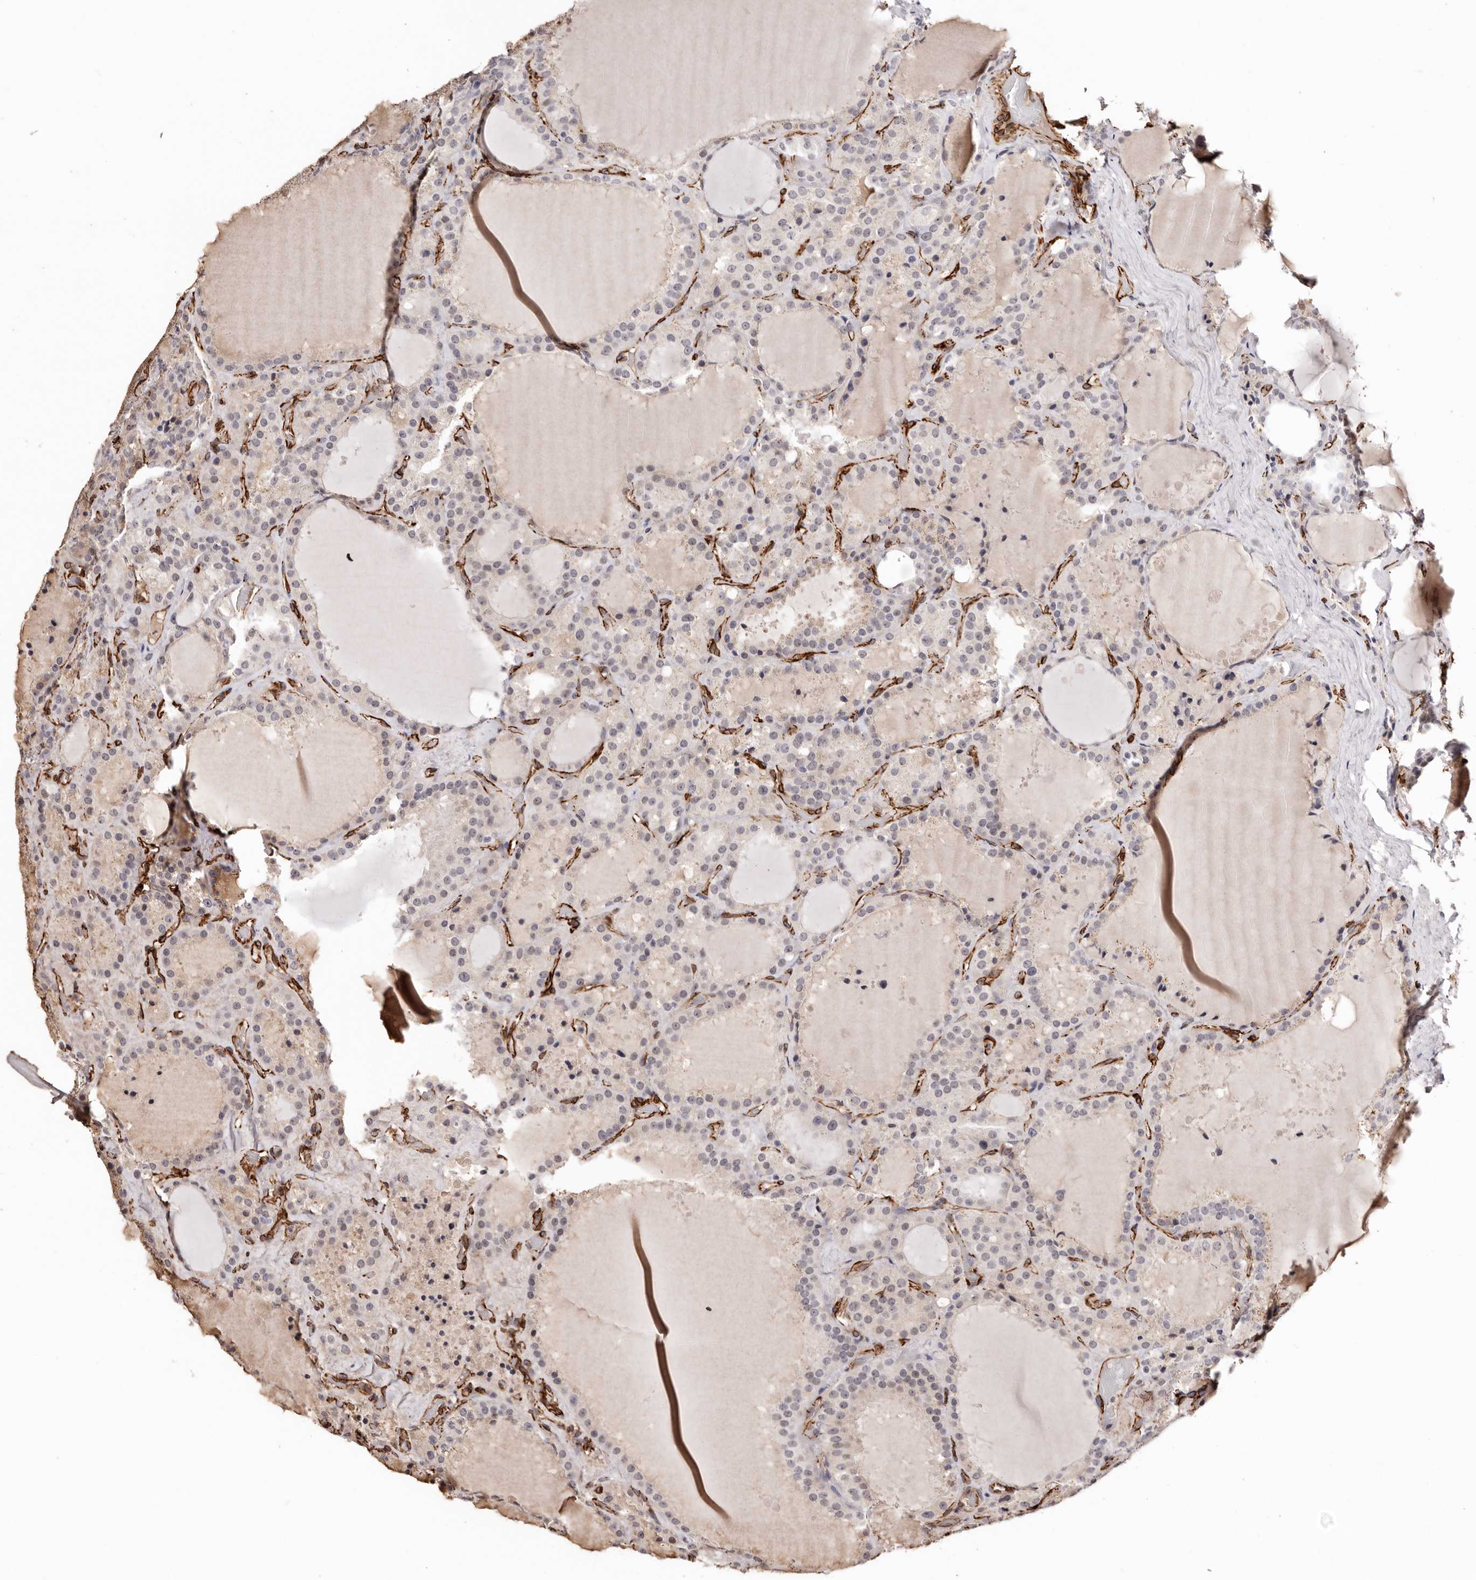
{"staining": {"intensity": "weak", "quantity": "25%-75%", "location": "cytoplasmic/membranous,nuclear"}, "tissue": "thyroid cancer", "cell_type": "Tumor cells", "image_type": "cancer", "snomed": [{"axis": "morphology", "description": "Papillary adenocarcinoma, NOS"}, {"axis": "topography", "description": "Thyroid gland"}], "caption": "Immunohistochemistry (DAB) staining of papillary adenocarcinoma (thyroid) displays weak cytoplasmic/membranous and nuclear protein expression in about 25%-75% of tumor cells. The staining is performed using DAB (3,3'-diaminobenzidine) brown chromogen to label protein expression. The nuclei are counter-stained blue using hematoxylin.", "gene": "ZNF557", "patient": {"sex": "male", "age": 77}}